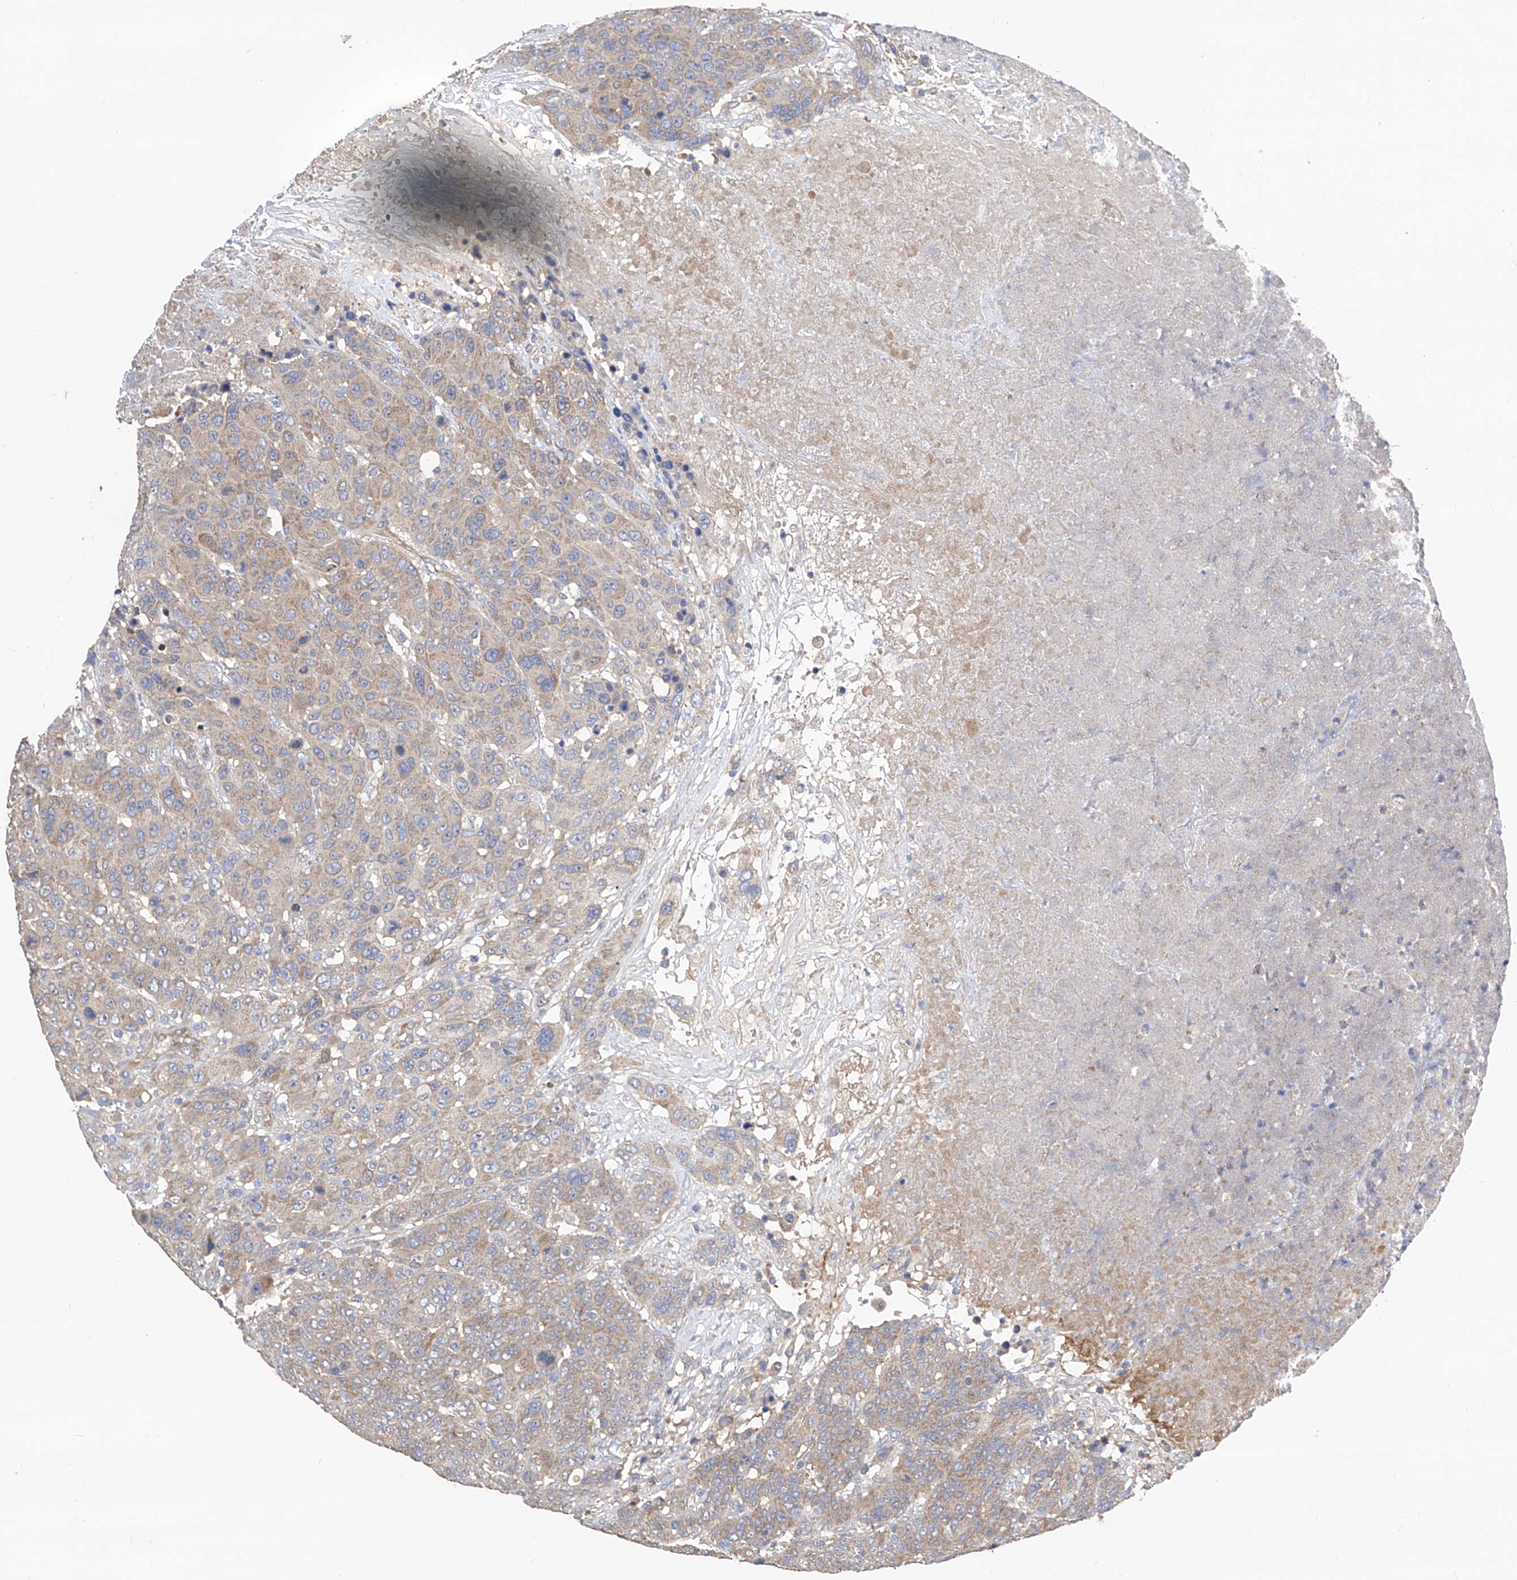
{"staining": {"intensity": "weak", "quantity": "25%-75%", "location": "cytoplasmic/membranous"}, "tissue": "breast cancer", "cell_type": "Tumor cells", "image_type": "cancer", "snomed": [{"axis": "morphology", "description": "Duct carcinoma"}, {"axis": "topography", "description": "Breast"}], "caption": "This is a photomicrograph of immunohistochemistry (IHC) staining of breast cancer (intraductal carcinoma), which shows weak positivity in the cytoplasmic/membranous of tumor cells.", "gene": "PTK2", "patient": {"sex": "female", "age": 37}}